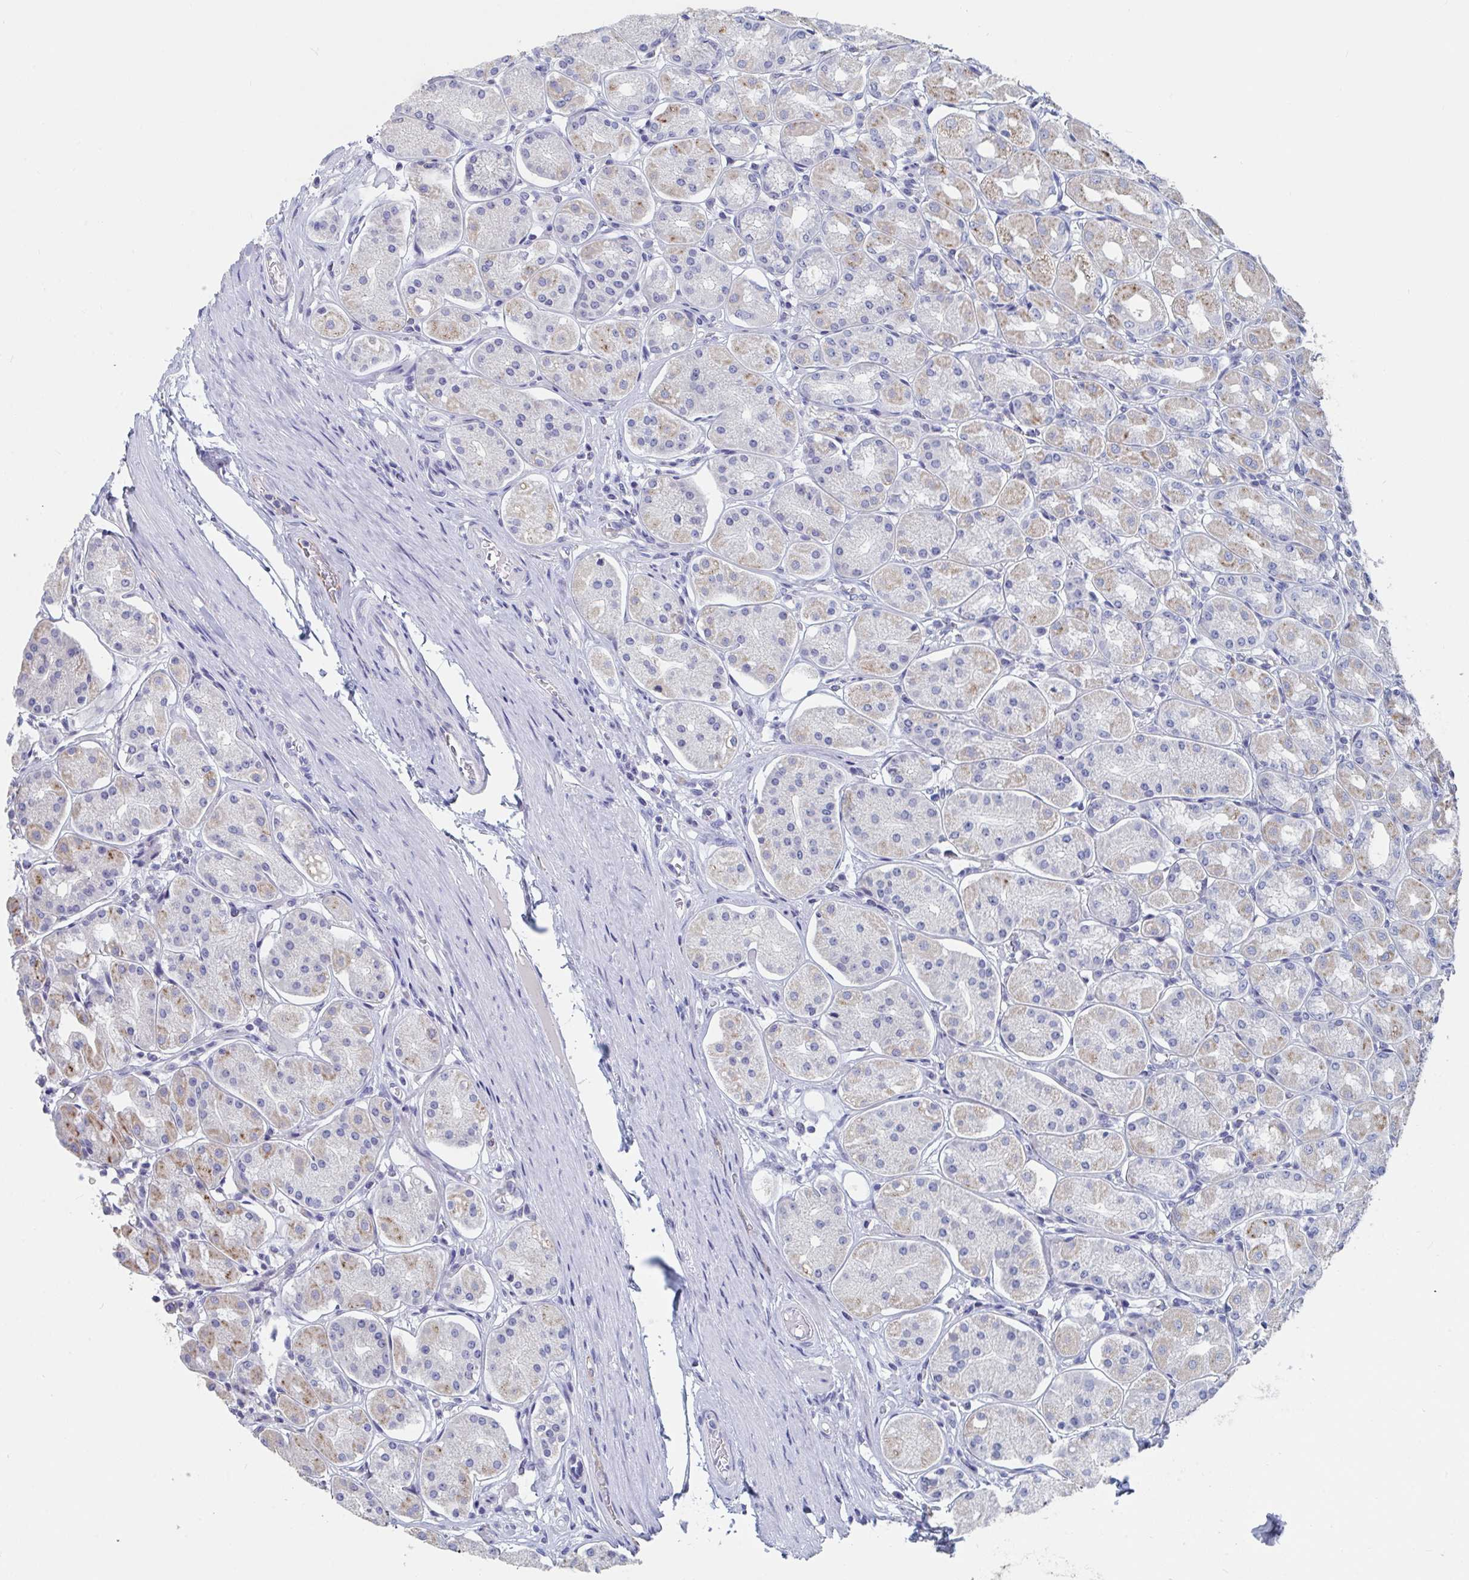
{"staining": {"intensity": "moderate", "quantity": "<25%", "location": "cytoplasmic/membranous"}, "tissue": "stomach", "cell_type": "Glandular cells", "image_type": "normal", "snomed": [{"axis": "morphology", "description": "Normal tissue, NOS"}, {"axis": "topography", "description": "Stomach"}, {"axis": "topography", "description": "Stomach, lower"}], "caption": "Moderate cytoplasmic/membranous protein staining is present in approximately <25% of glandular cells in stomach.", "gene": "ABHD16A", "patient": {"sex": "female", "age": 56}}